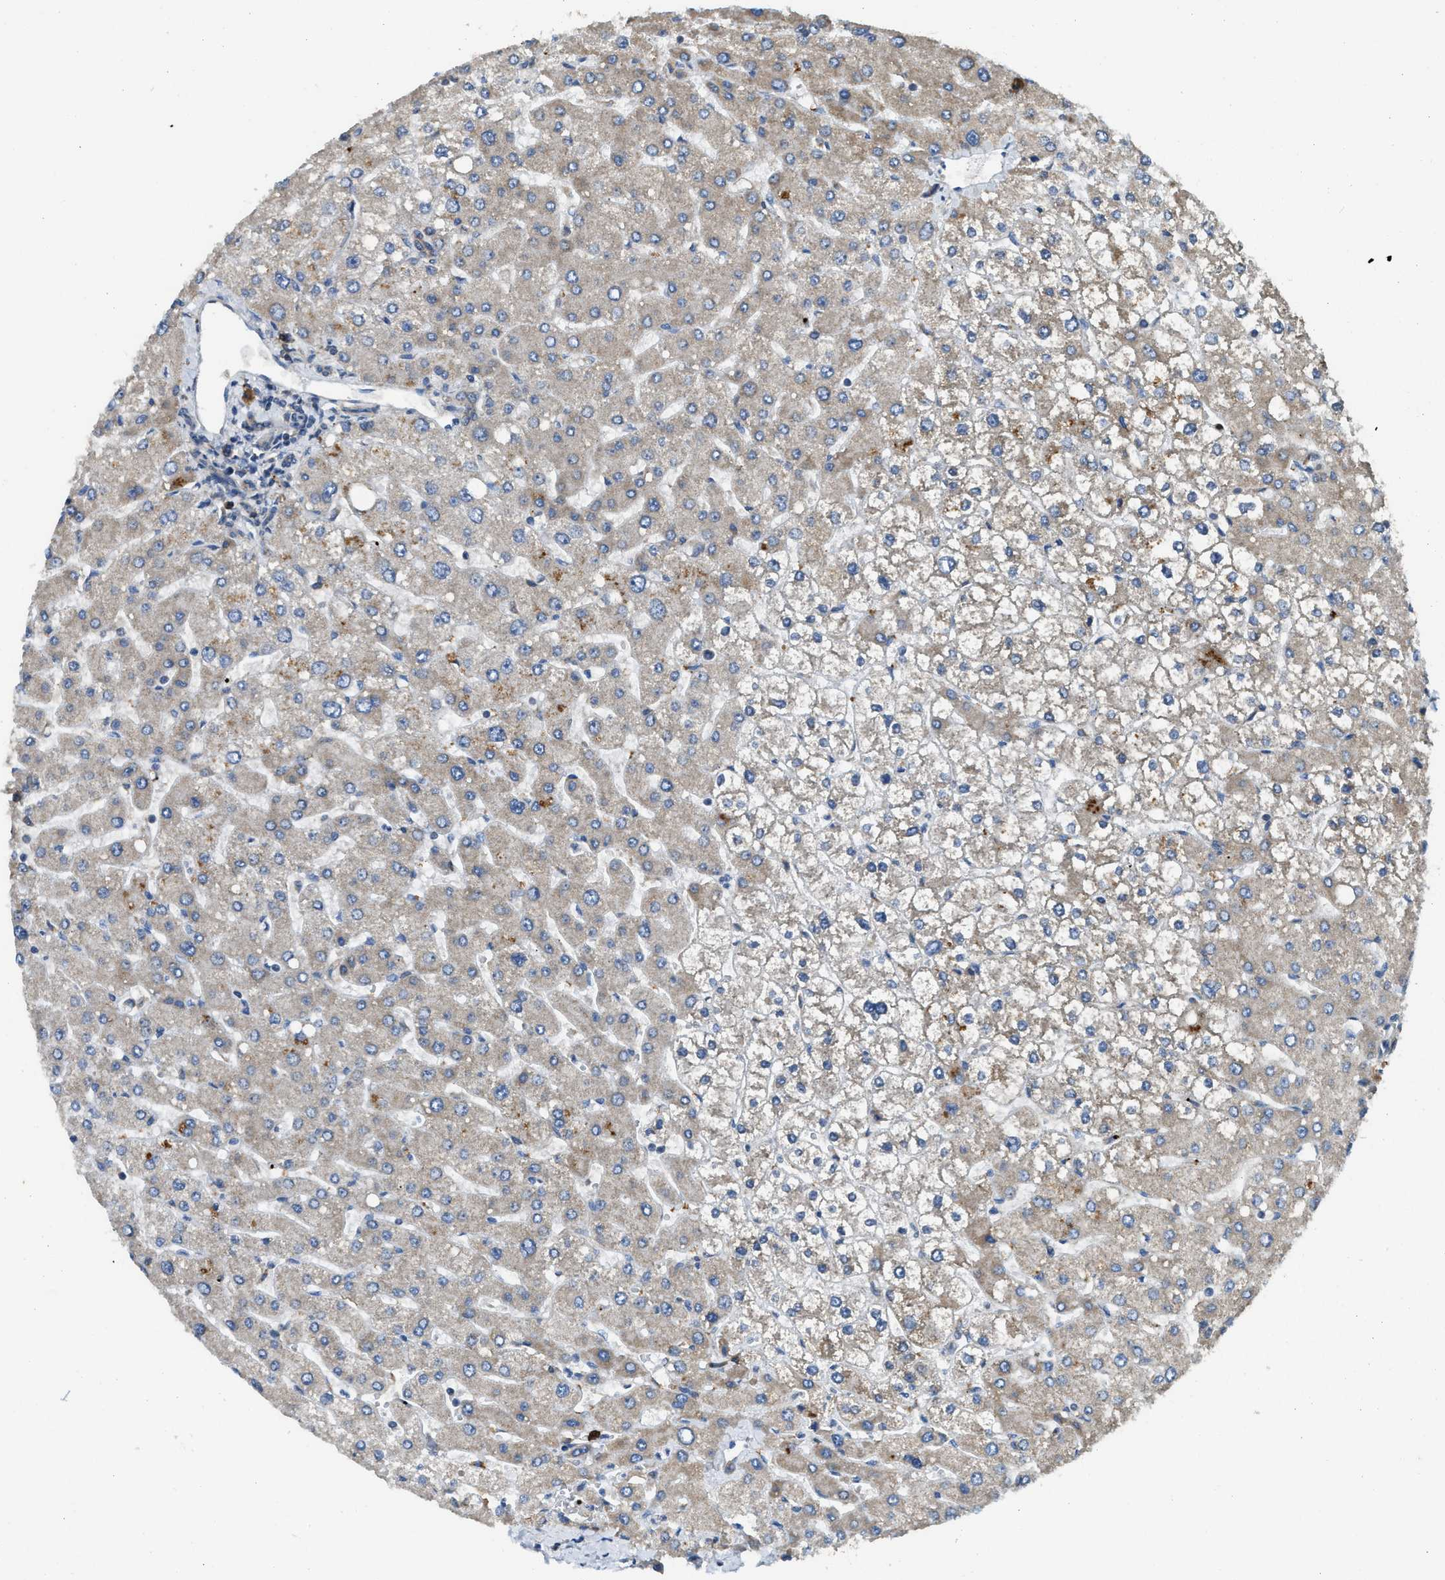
{"staining": {"intensity": "negative", "quantity": "none", "location": "none"}, "tissue": "liver", "cell_type": "Cholangiocytes", "image_type": "normal", "snomed": [{"axis": "morphology", "description": "Normal tissue, NOS"}, {"axis": "topography", "description": "Liver"}], "caption": "Immunohistochemistry (IHC) histopathology image of benign human liver stained for a protein (brown), which displays no expression in cholangiocytes. (DAB (3,3'-diaminobenzidine) immunohistochemistry visualized using brightfield microscopy, high magnification).", "gene": "TMEM68", "patient": {"sex": "male", "age": 55}}